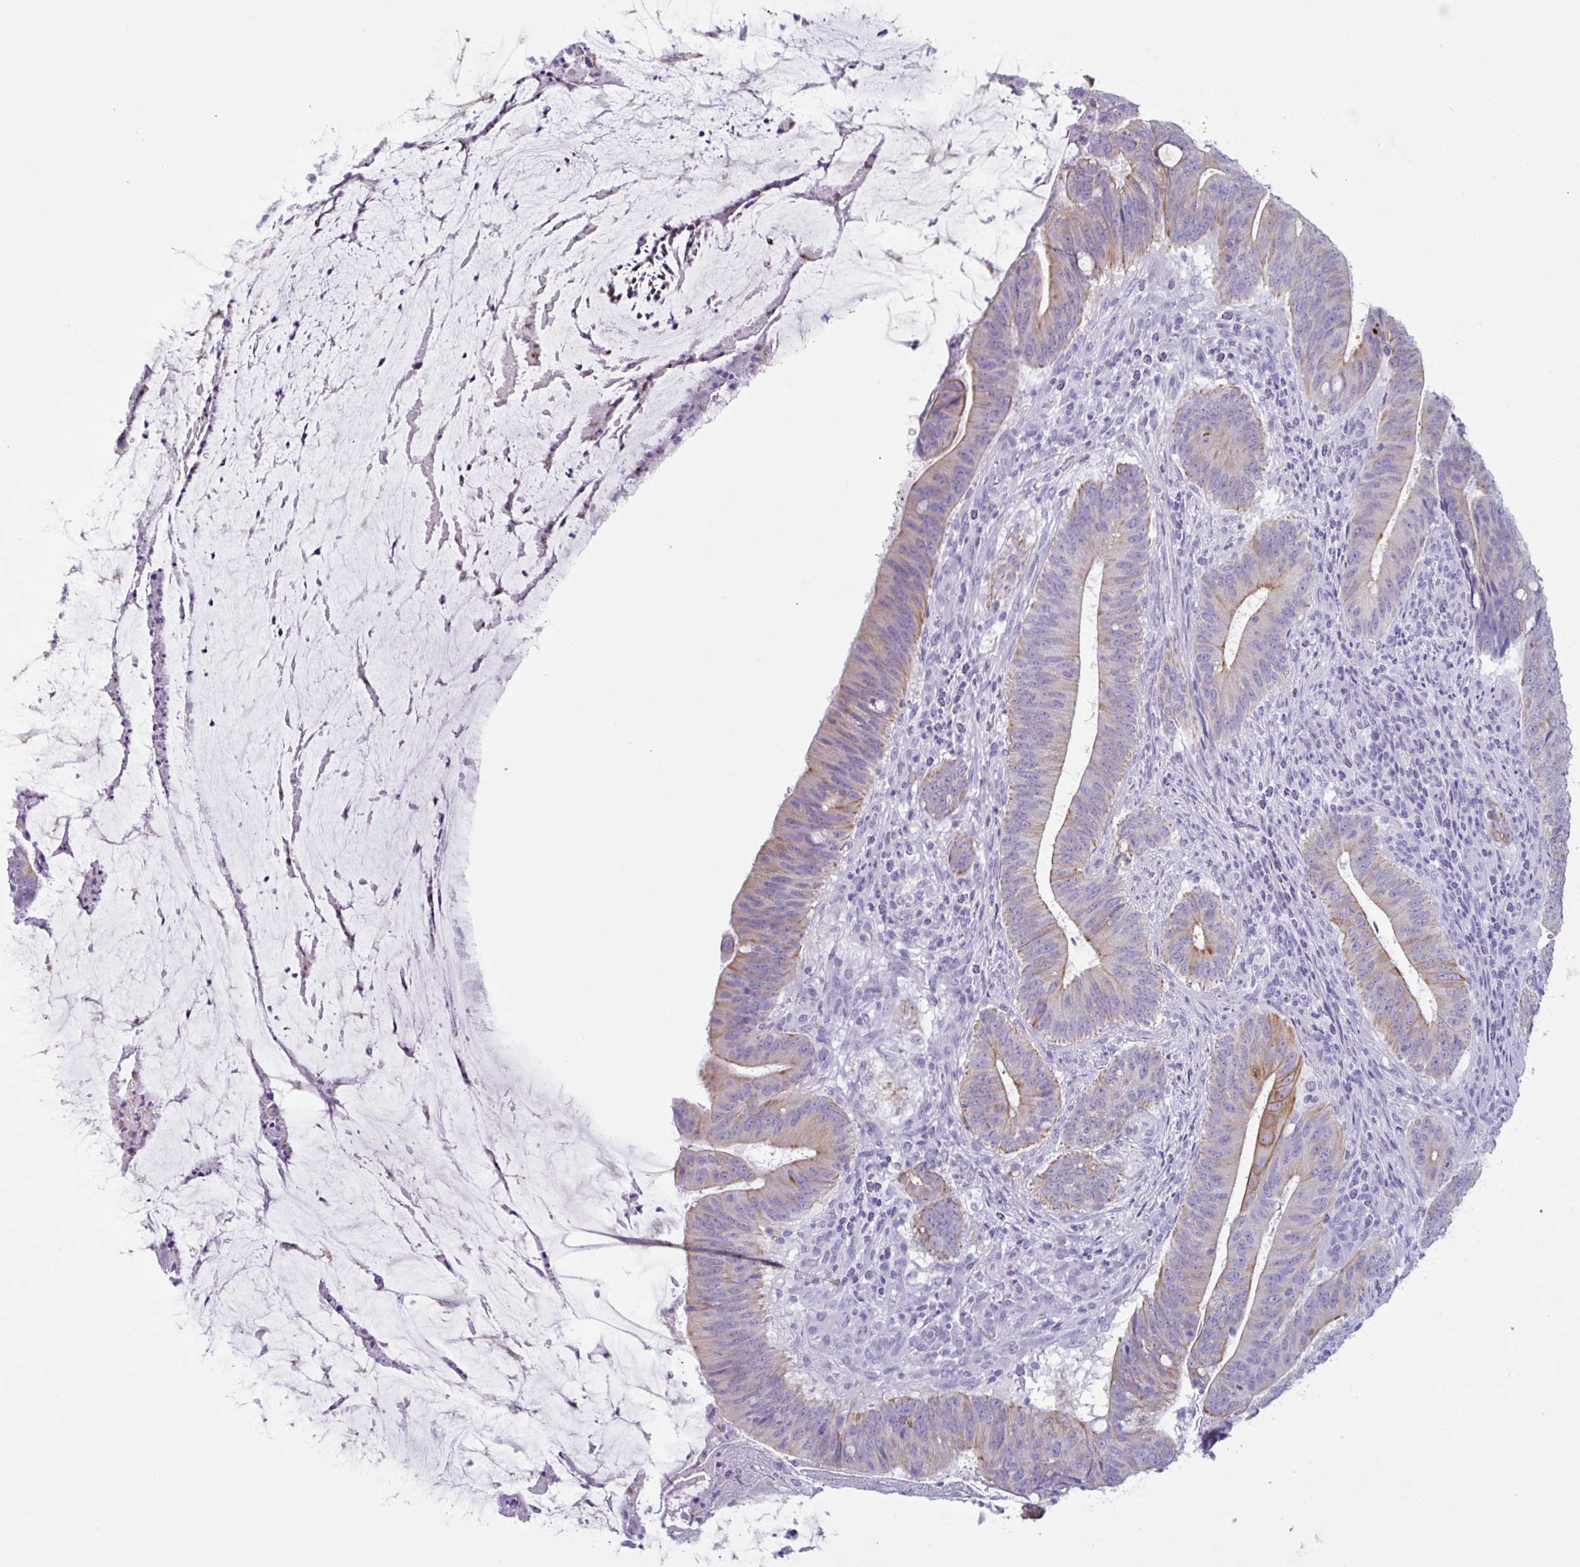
{"staining": {"intensity": "moderate", "quantity": "<25%", "location": "cytoplasmic/membranous"}, "tissue": "colorectal cancer", "cell_type": "Tumor cells", "image_type": "cancer", "snomed": [{"axis": "morphology", "description": "Adenocarcinoma, NOS"}, {"axis": "topography", "description": "Colon"}], "caption": "Protein staining by immunohistochemistry (IHC) demonstrates moderate cytoplasmic/membranous expression in approximately <25% of tumor cells in colorectal cancer (adenocarcinoma). The staining was performed using DAB to visualize the protein expression in brown, while the nuclei were stained in blue with hematoxylin (Magnification: 20x).", "gene": "DTWD2", "patient": {"sex": "female", "age": 43}}